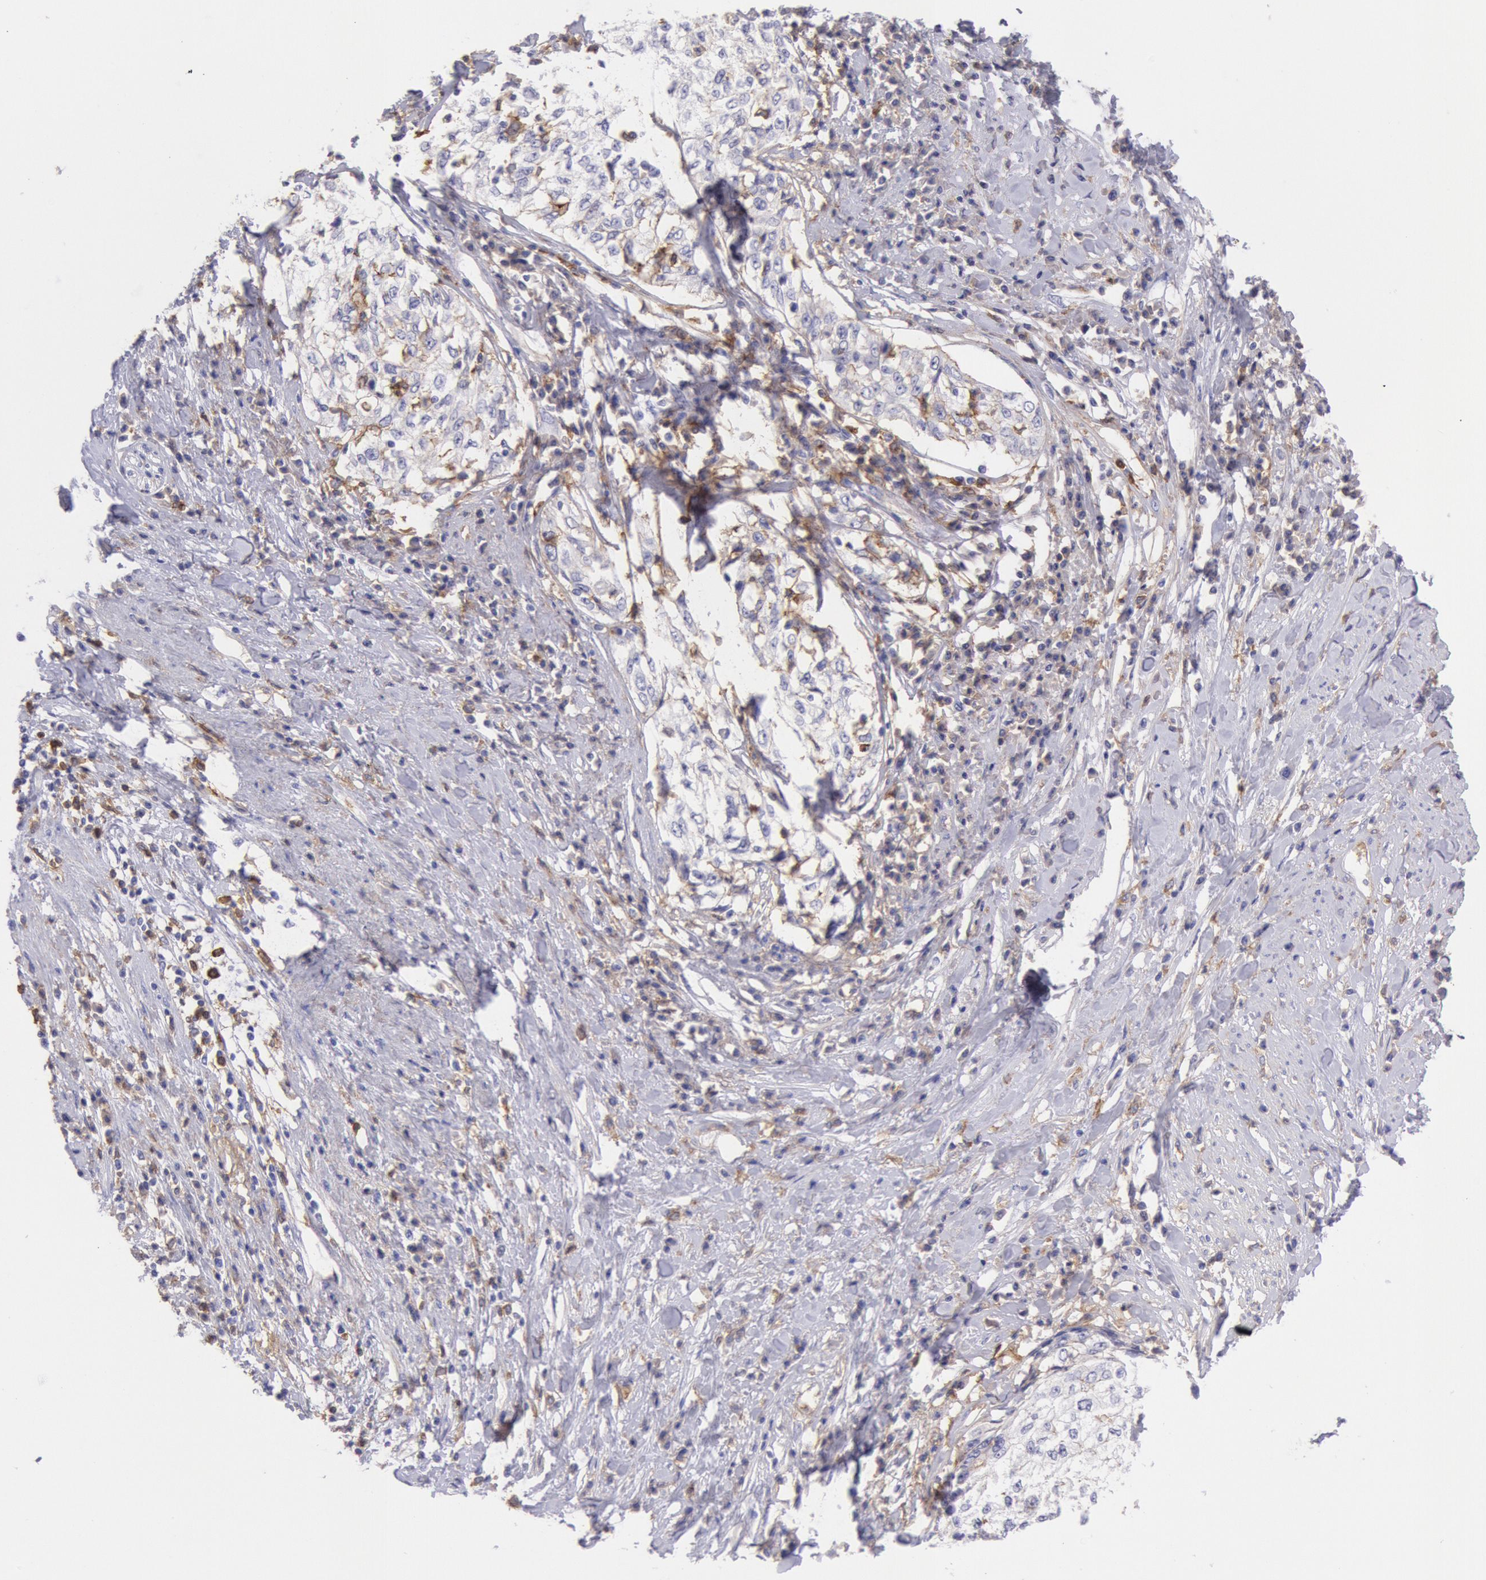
{"staining": {"intensity": "weak", "quantity": "<25%", "location": "cytoplasmic/membranous"}, "tissue": "cervical cancer", "cell_type": "Tumor cells", "image_type": "cancer", "snomed": [{"axis": "morphology", "description": "Squamous cell carcinoma, NOS"}, {"axis": "topography", "description": "Cervix"}], "caption": "Tumor cells are negative for brown protein staining in cervical cancer.", "gene": "LYN", "patient": {"sex": "female", "age": 57}}